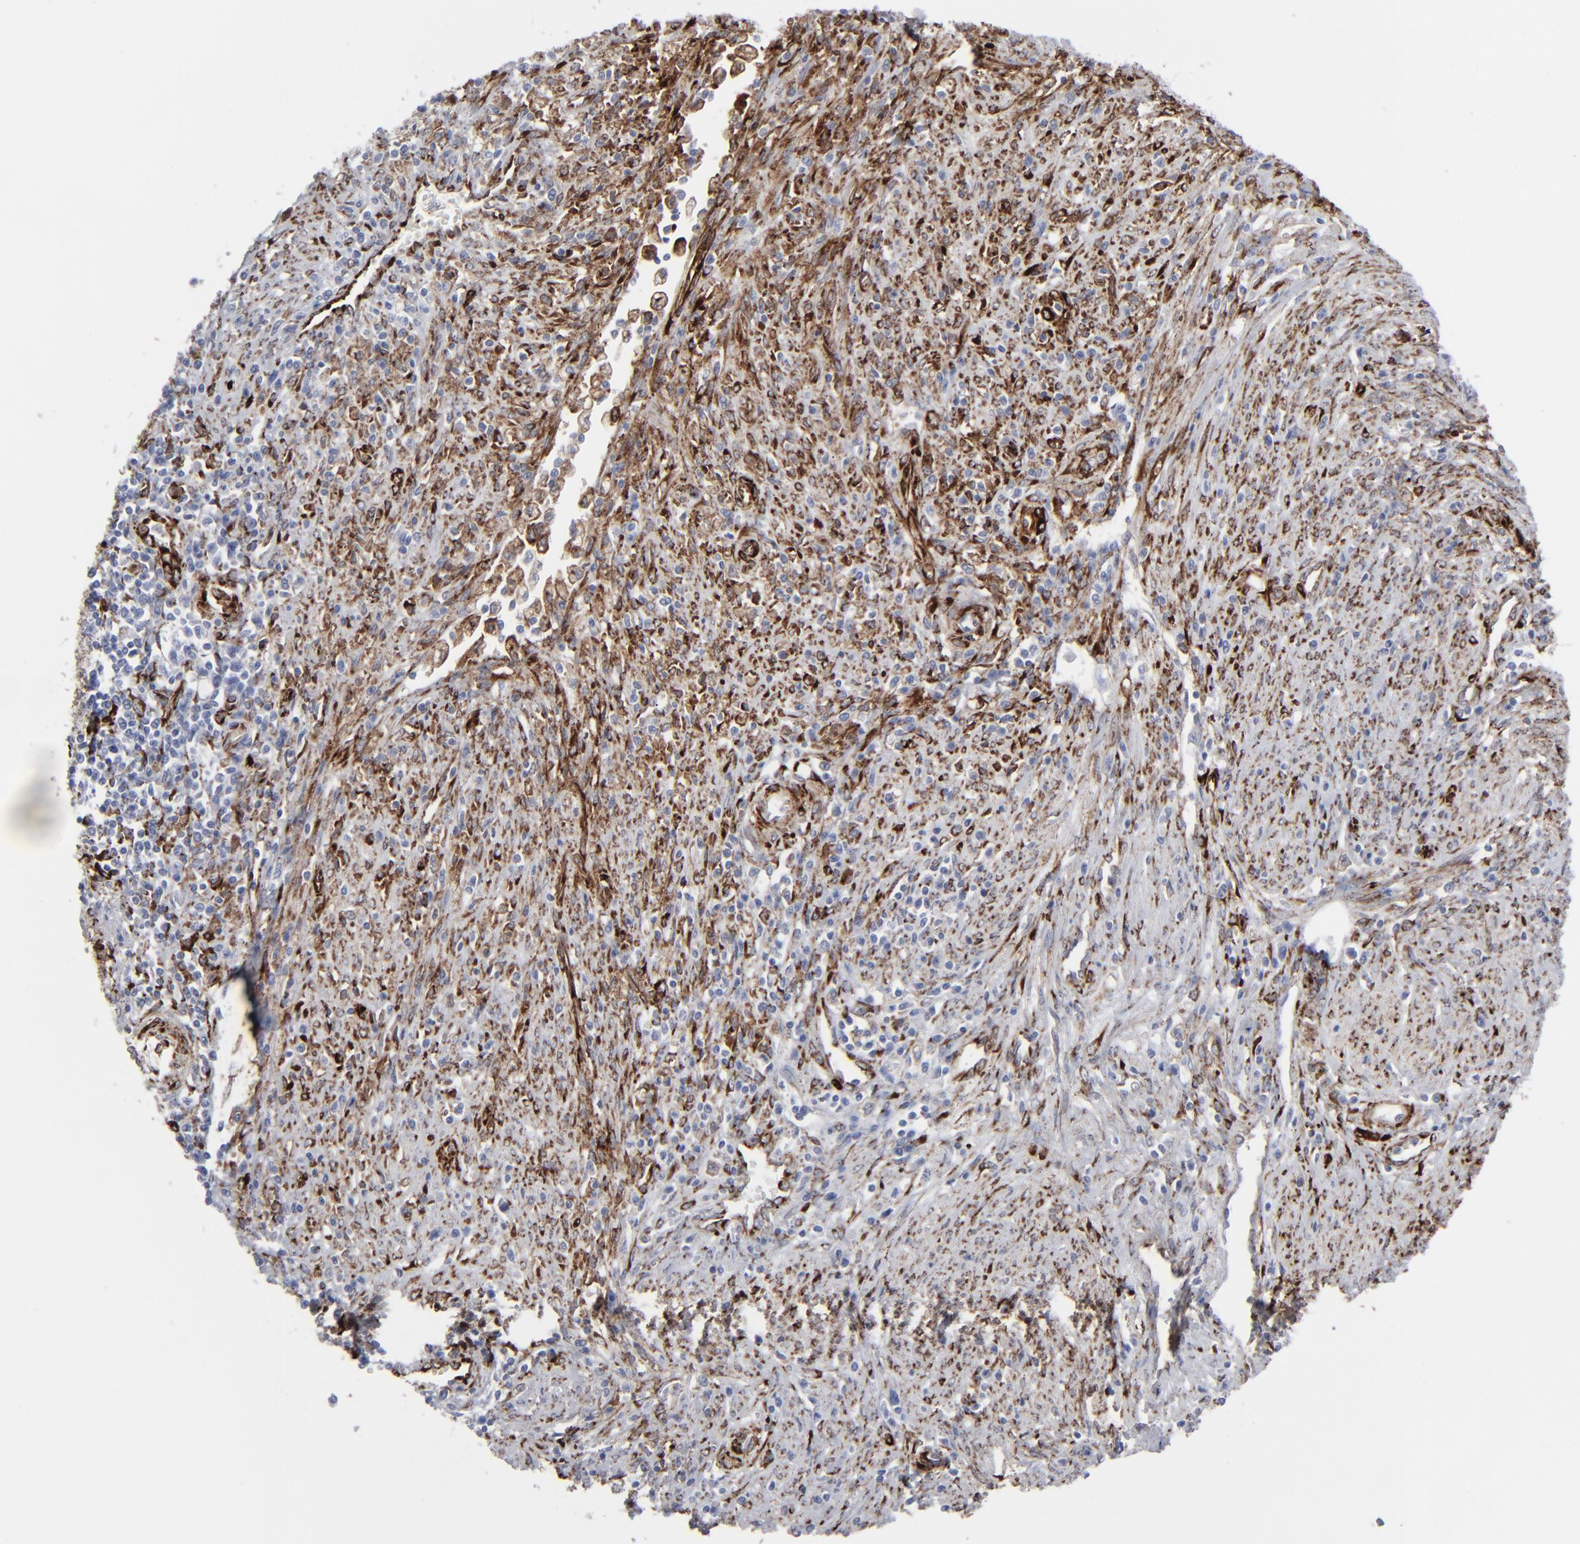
{"staining": {"intensity": "negative", "quantity": "none", "location": "none"}, "tissue": "cervical cancer", "cell_type": "Tumor cells", "image_type": "cancer", "snomed": [{"axis": "morphology", "description": "Adenocarcinoma, NOS"}, {"axis": "topography", "description": "Cervix"}], "caption": "The micrograph reveals no staining of tumor cells in cervical cancer (adenocarcinoma).", "gene": "SPARC", "patient": {"sex": "female", "age": 36}}